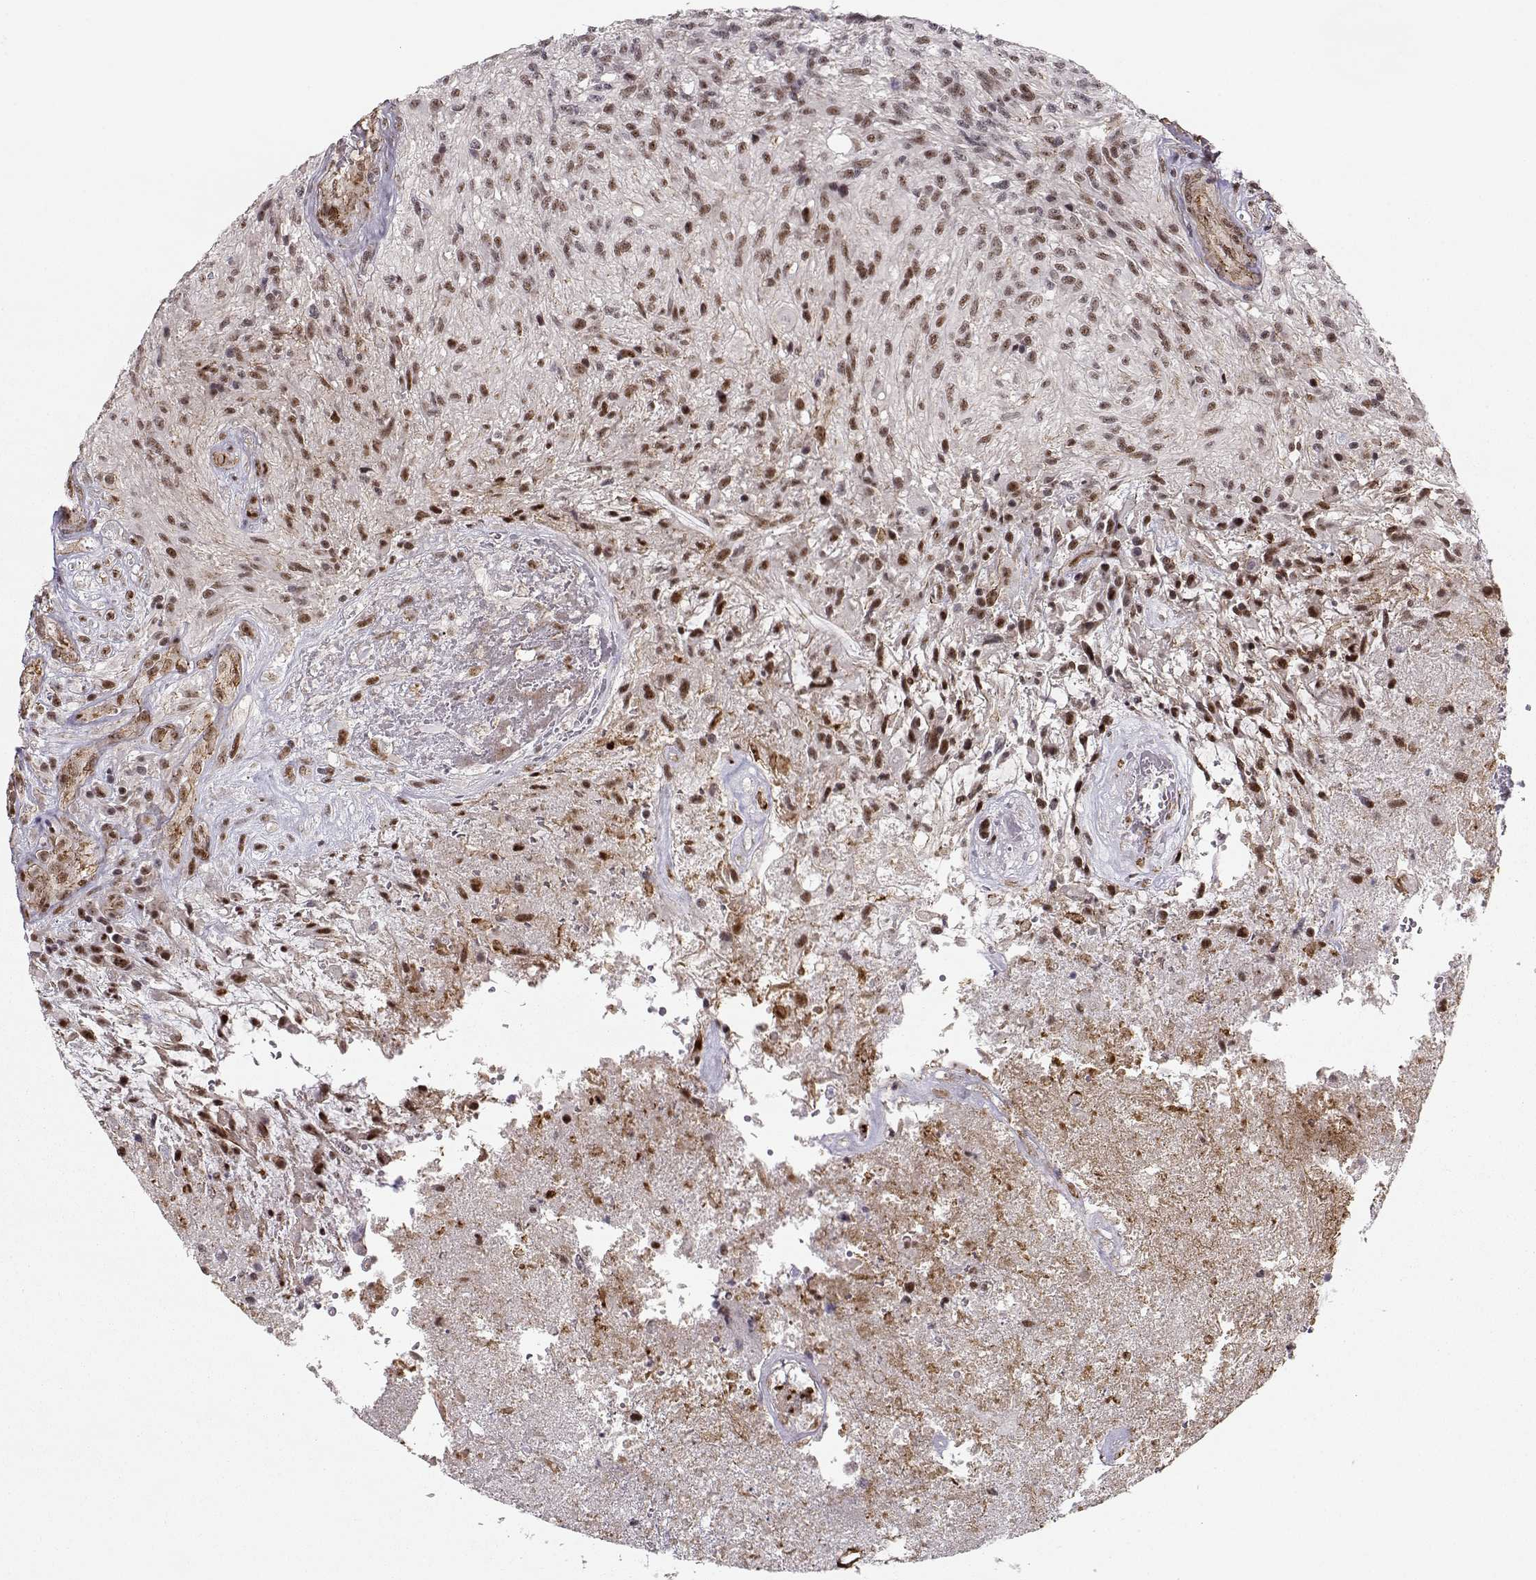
{"staining": {"intensity": "moderate", "quantity": ">75%", "location": "nuclear"}, "tissue": "glioma", "cell_type": "Tumor cells", "image_type": "cancer", "snomed": [{"axis": "morphology", "description": "Glioma, malignant, High grade"}, {"axis": "topography", "description": "Brain"}], "caption": "Immunohistochemical staining of malignant glioma (high-grade) displays medium levels of moderate nuclear protein staining in about >75% of tumor cells. (DAB IHC, brown staining for protein, blue staining for nuclei).", "gene": "CIR1", "patient": {"sex": "male", "age": 56}}